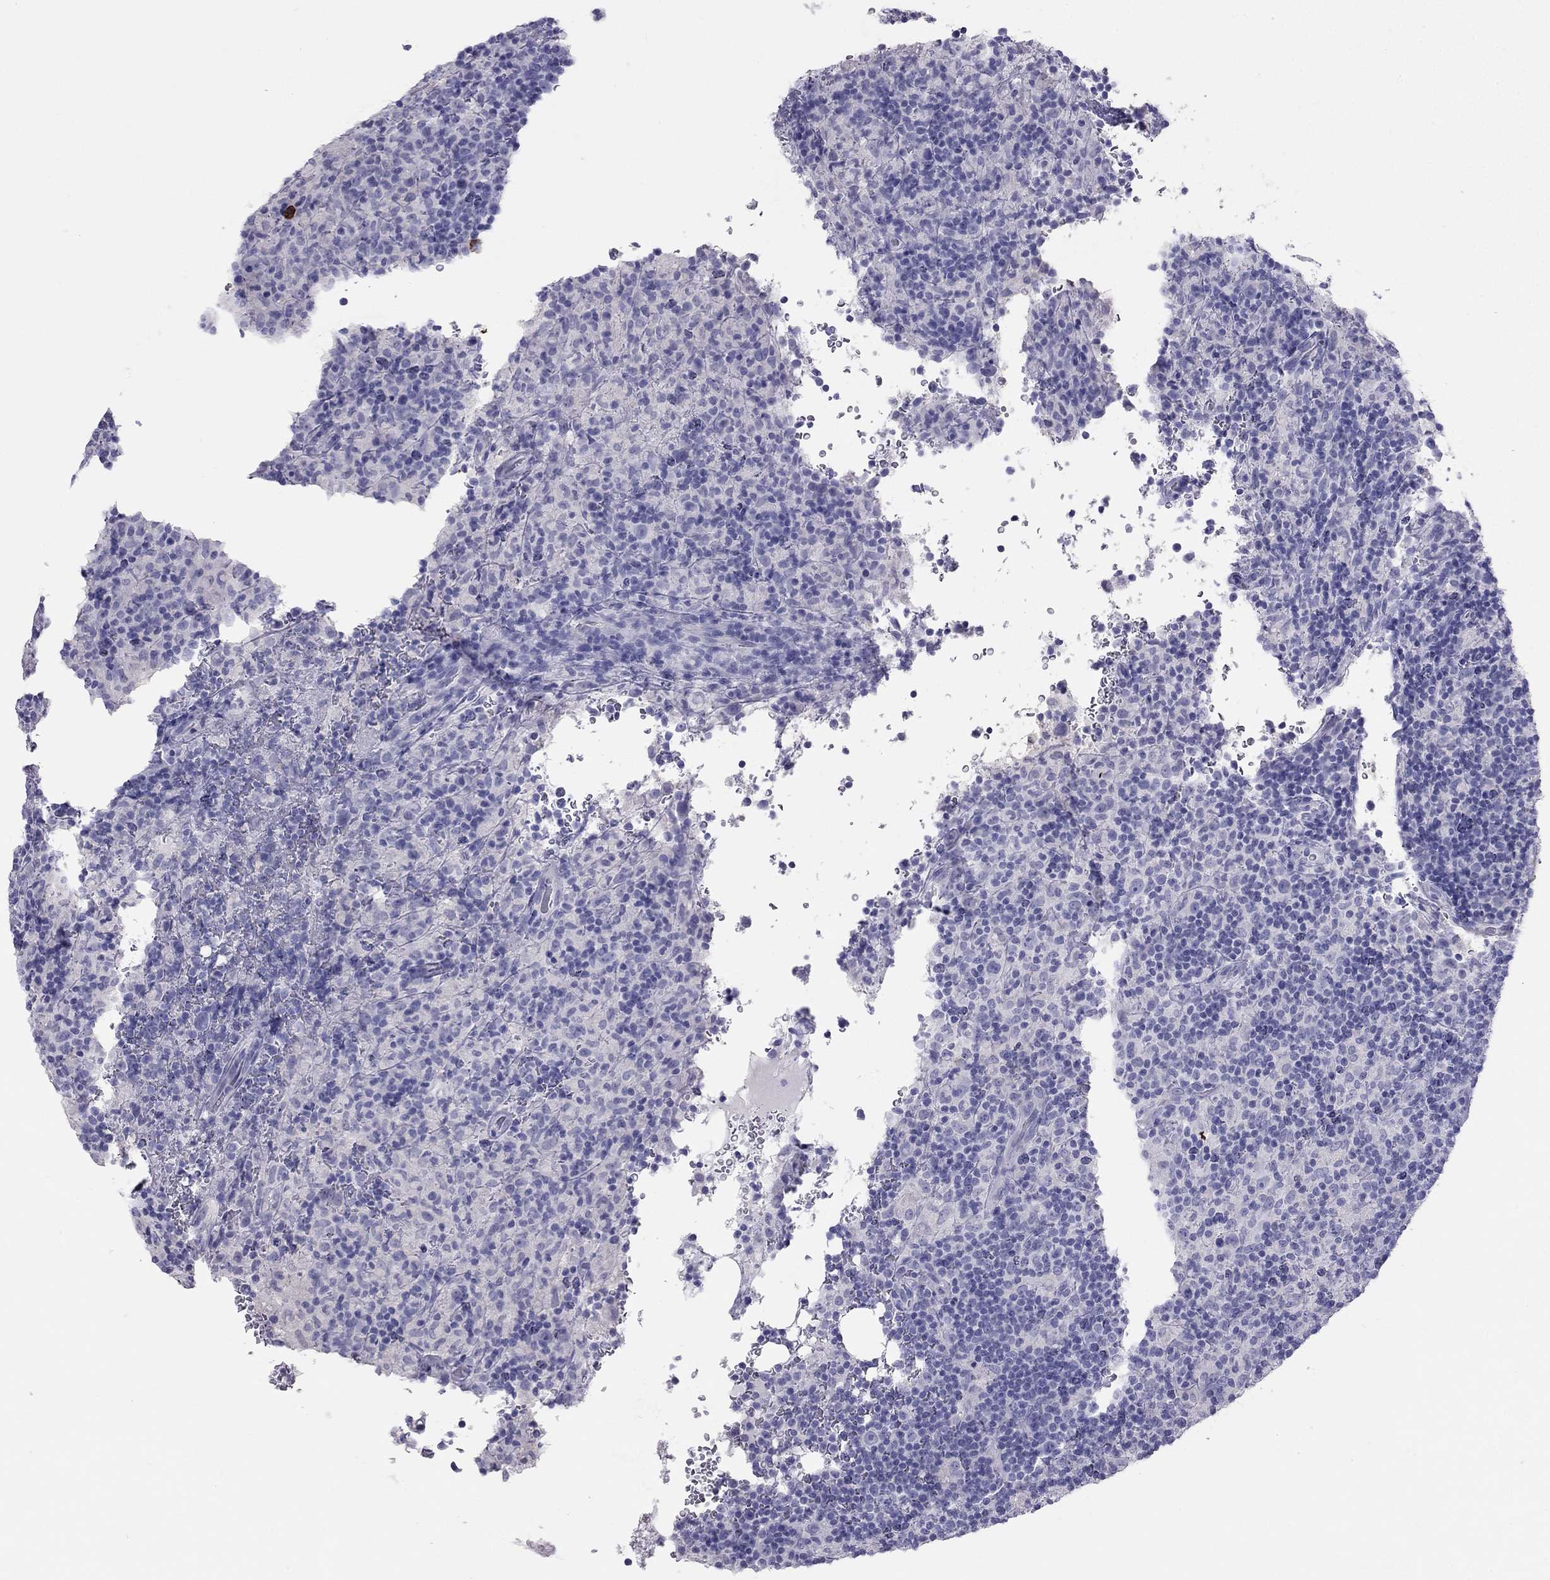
{"staining": {"intensity": "negative", "quantity": "none", "location": "none"}, "tissue": "lymphoma", "cell_type": "Tumor cells", "image_type": "cancer", "snomed": [{"axis": "morphology", "description": "Hodgkin's disease, NOS"}, {"axis": "topography", "description": "Lymph node"}], "caption": "An immunohistochemistry image of lymphoma is shown. There is no staining in tumor cells of lymphoma. (DAB IHC, high magnification).", "gene": "KLRG1", "patient": {"sex": "male", "age": 70}}